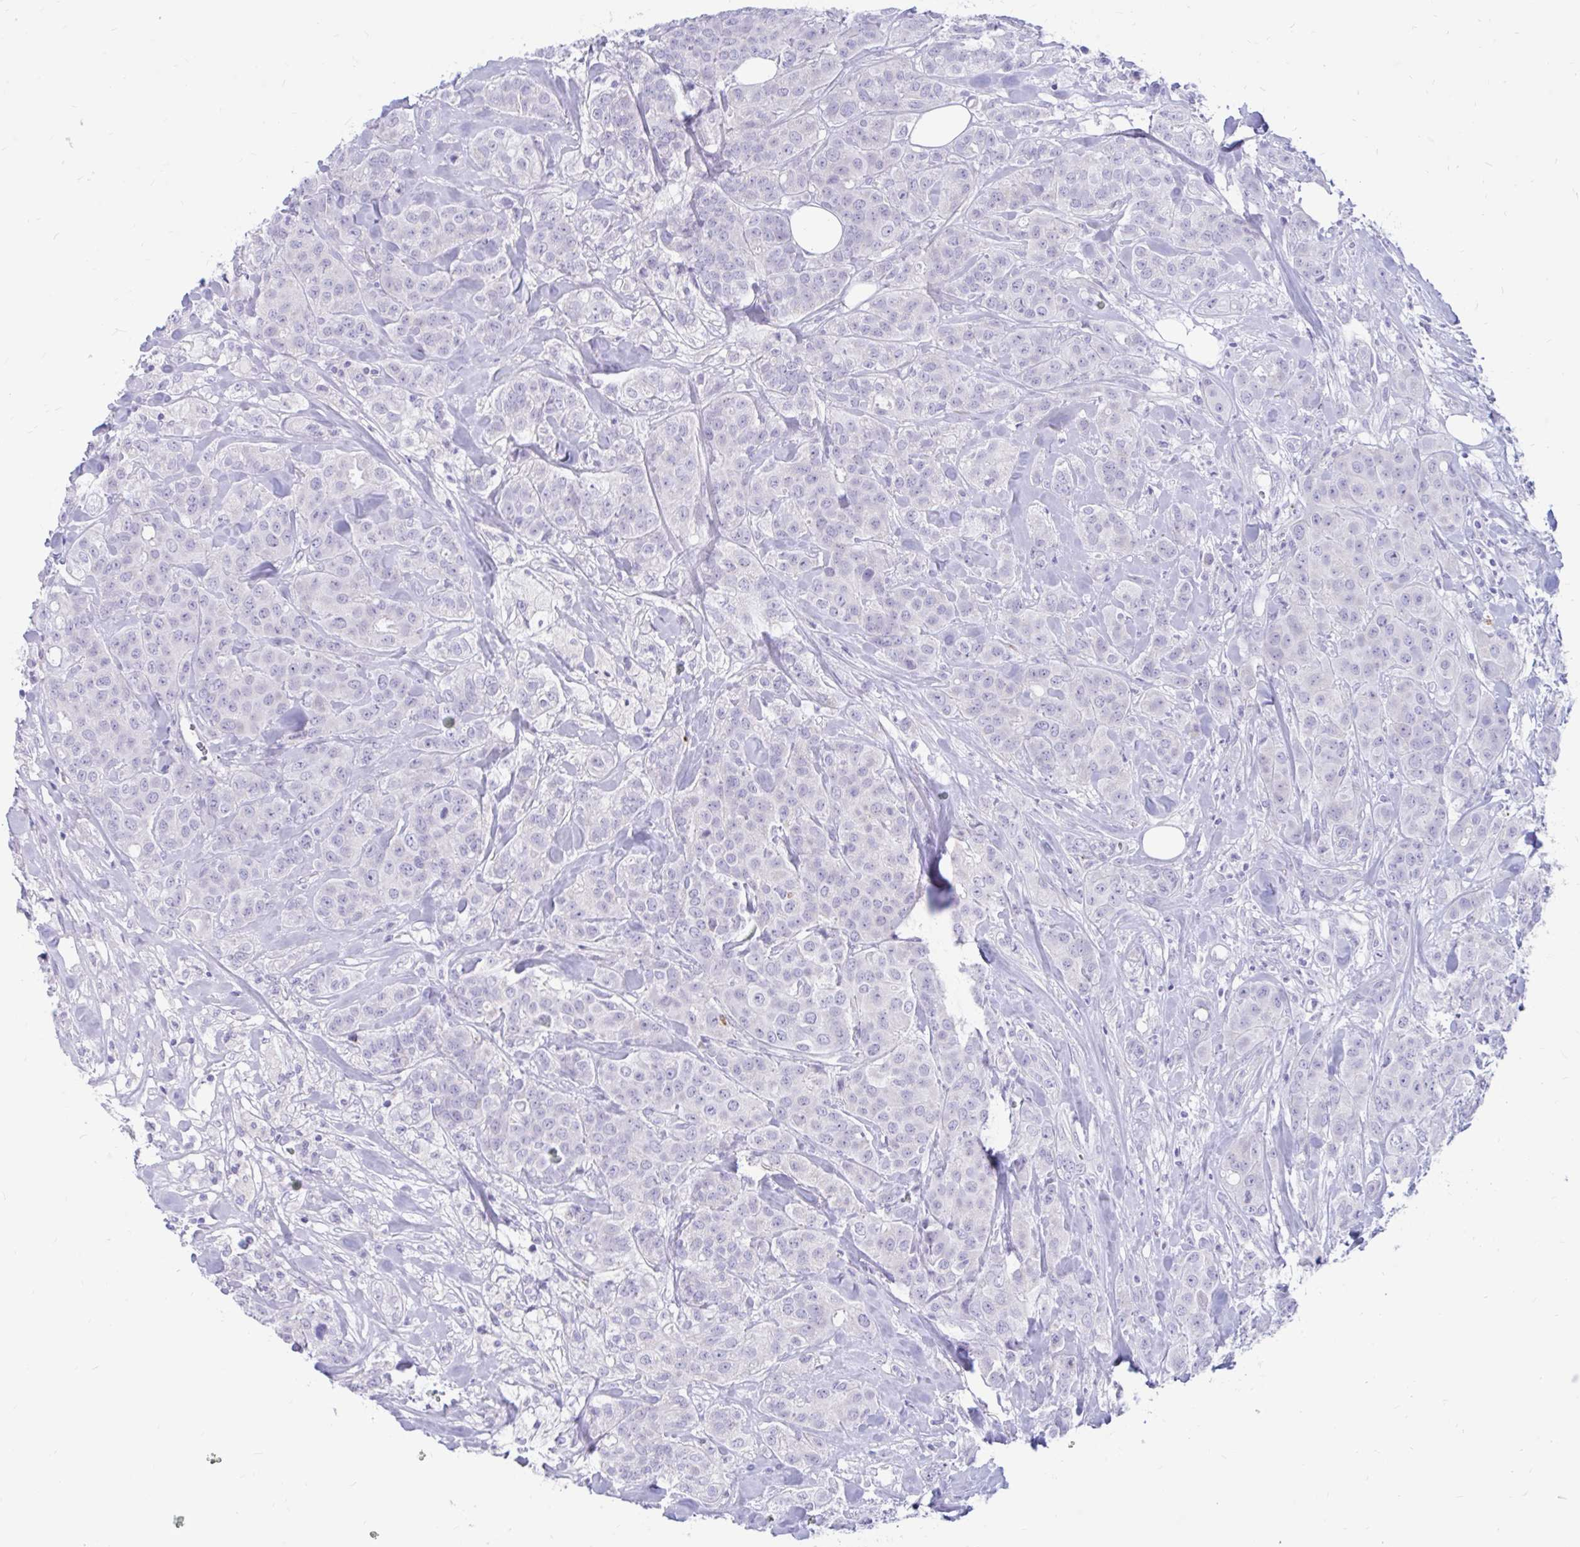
{"staining": {"intensity": "negative", "quantity": "none", "location": "none"}, "tissue": "breast cancer", "cell_type": "Tumor cells", "image_type": "cancer", "snomed": [{"axis": "morphology", "description": "Normal tissue, NOS"}, {"axis": "morphology", "description": "Duct carcinoma"}, {"axis": "topography", "description": "Breast"}], "caption": "An immunohistochemistry (IHC) histopathology image of breast cancer (invasive ductal carcinoma) is shown. There is no staining in tumor cells of breast cancer (invasive ductal carcinoma).", "gene": "IGSF5", "patient": {"sex": "female", "age": 43}}